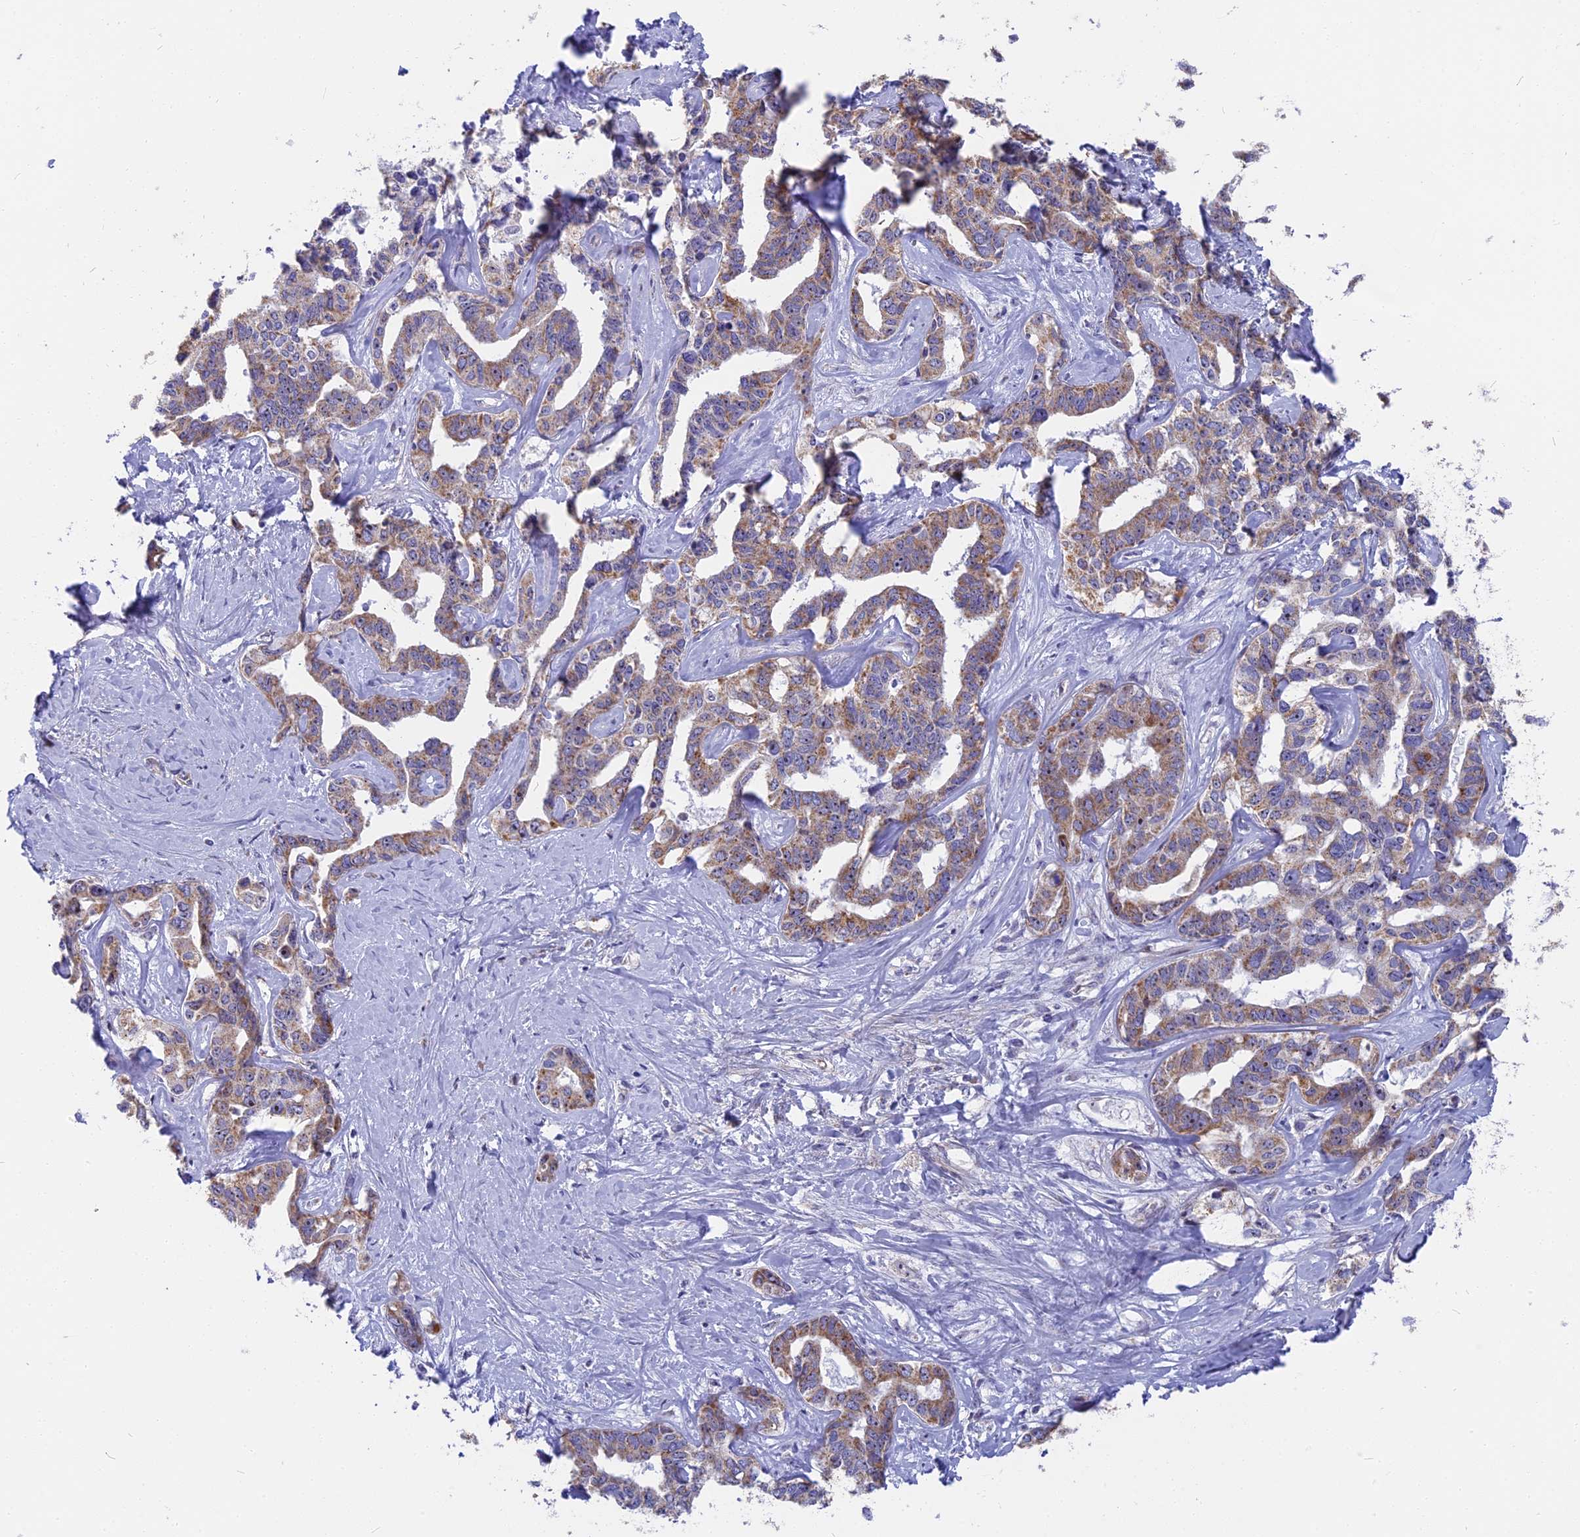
{"staining": {"intensity": "moderate", "quantity": "25%-75%", "location": "cytoplasmic/membranous"}, "tissue": "liver cancer", "cell_type": "Tumor cells", "image_type": "cancer", "snomed": [{"axis": "morphology", "description": "Cholangiocarcinoma"}, {"axis": "topography", "description": "Liver"}], "caption": "Protein expression analysis of liver cholangiocarcinoma shows moderate cytoplasmic/membranous staining in approximately 25%-75% of tumor cells.", "gene": "DTWD1", "patient": {"sex": "male", "age": 59}}